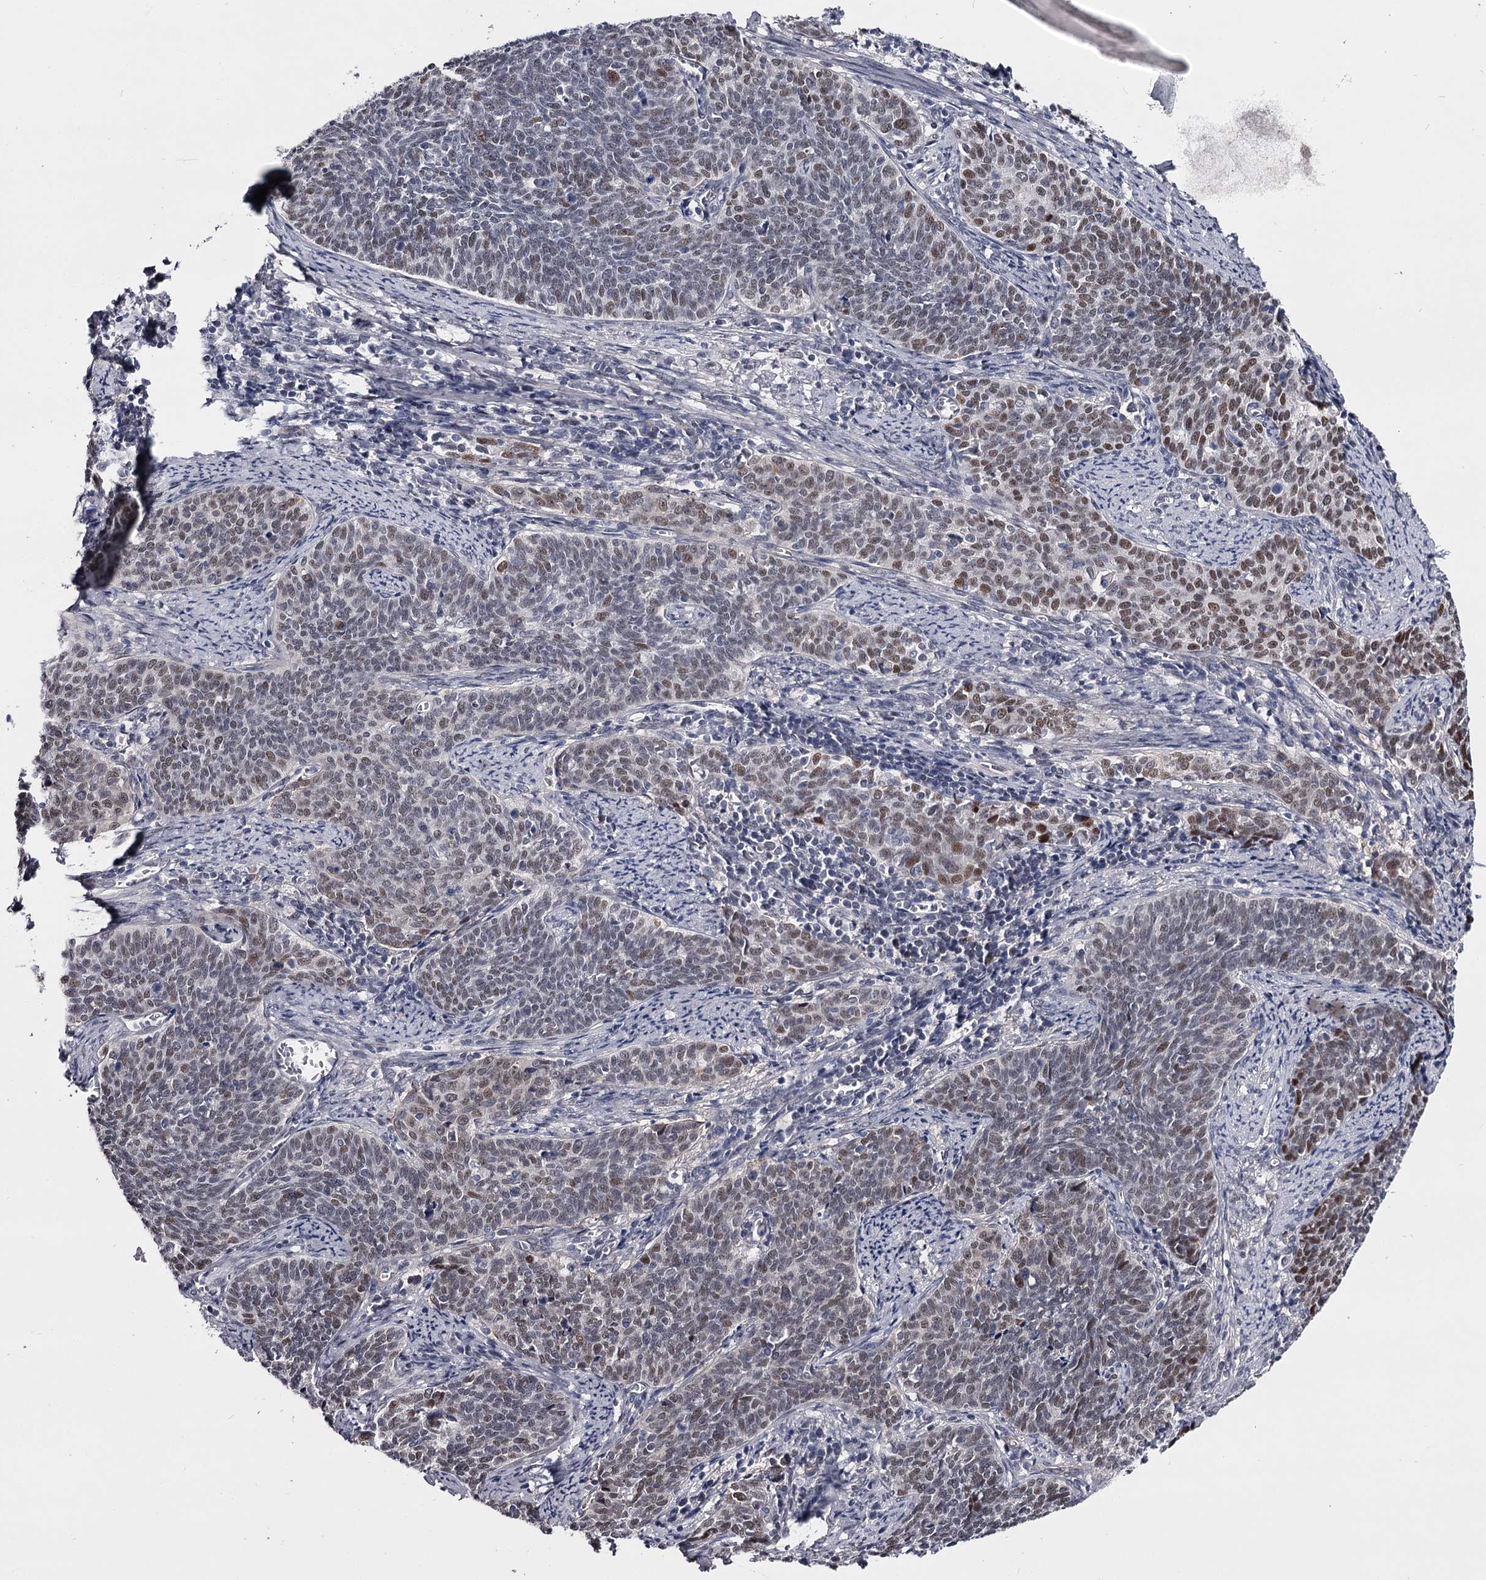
{"staining": {"intensity": "weak", "quantity": "<25%", "location": "nuclear"}, "tissue": "cervical cancer", "cell_type": "Tumor cells", "image_type": "cancer", "snomed": [{"axis": "morphology", "description": "Squamous cell carcinoma, NOS"}, {"axis": "topography", "description": "Cervix"}], "caption": "Cervical cancer (squamous cell carcinoma) was stained to show a protein in brown. There is no significant expression in tumor cells. (Brightfield microscopy of DAB (3,3'-diaminobenzidine) immunohistochemistry at high magnification).", "gene": "OVOL2", "patient": {"sex": "female", "age": 39}}